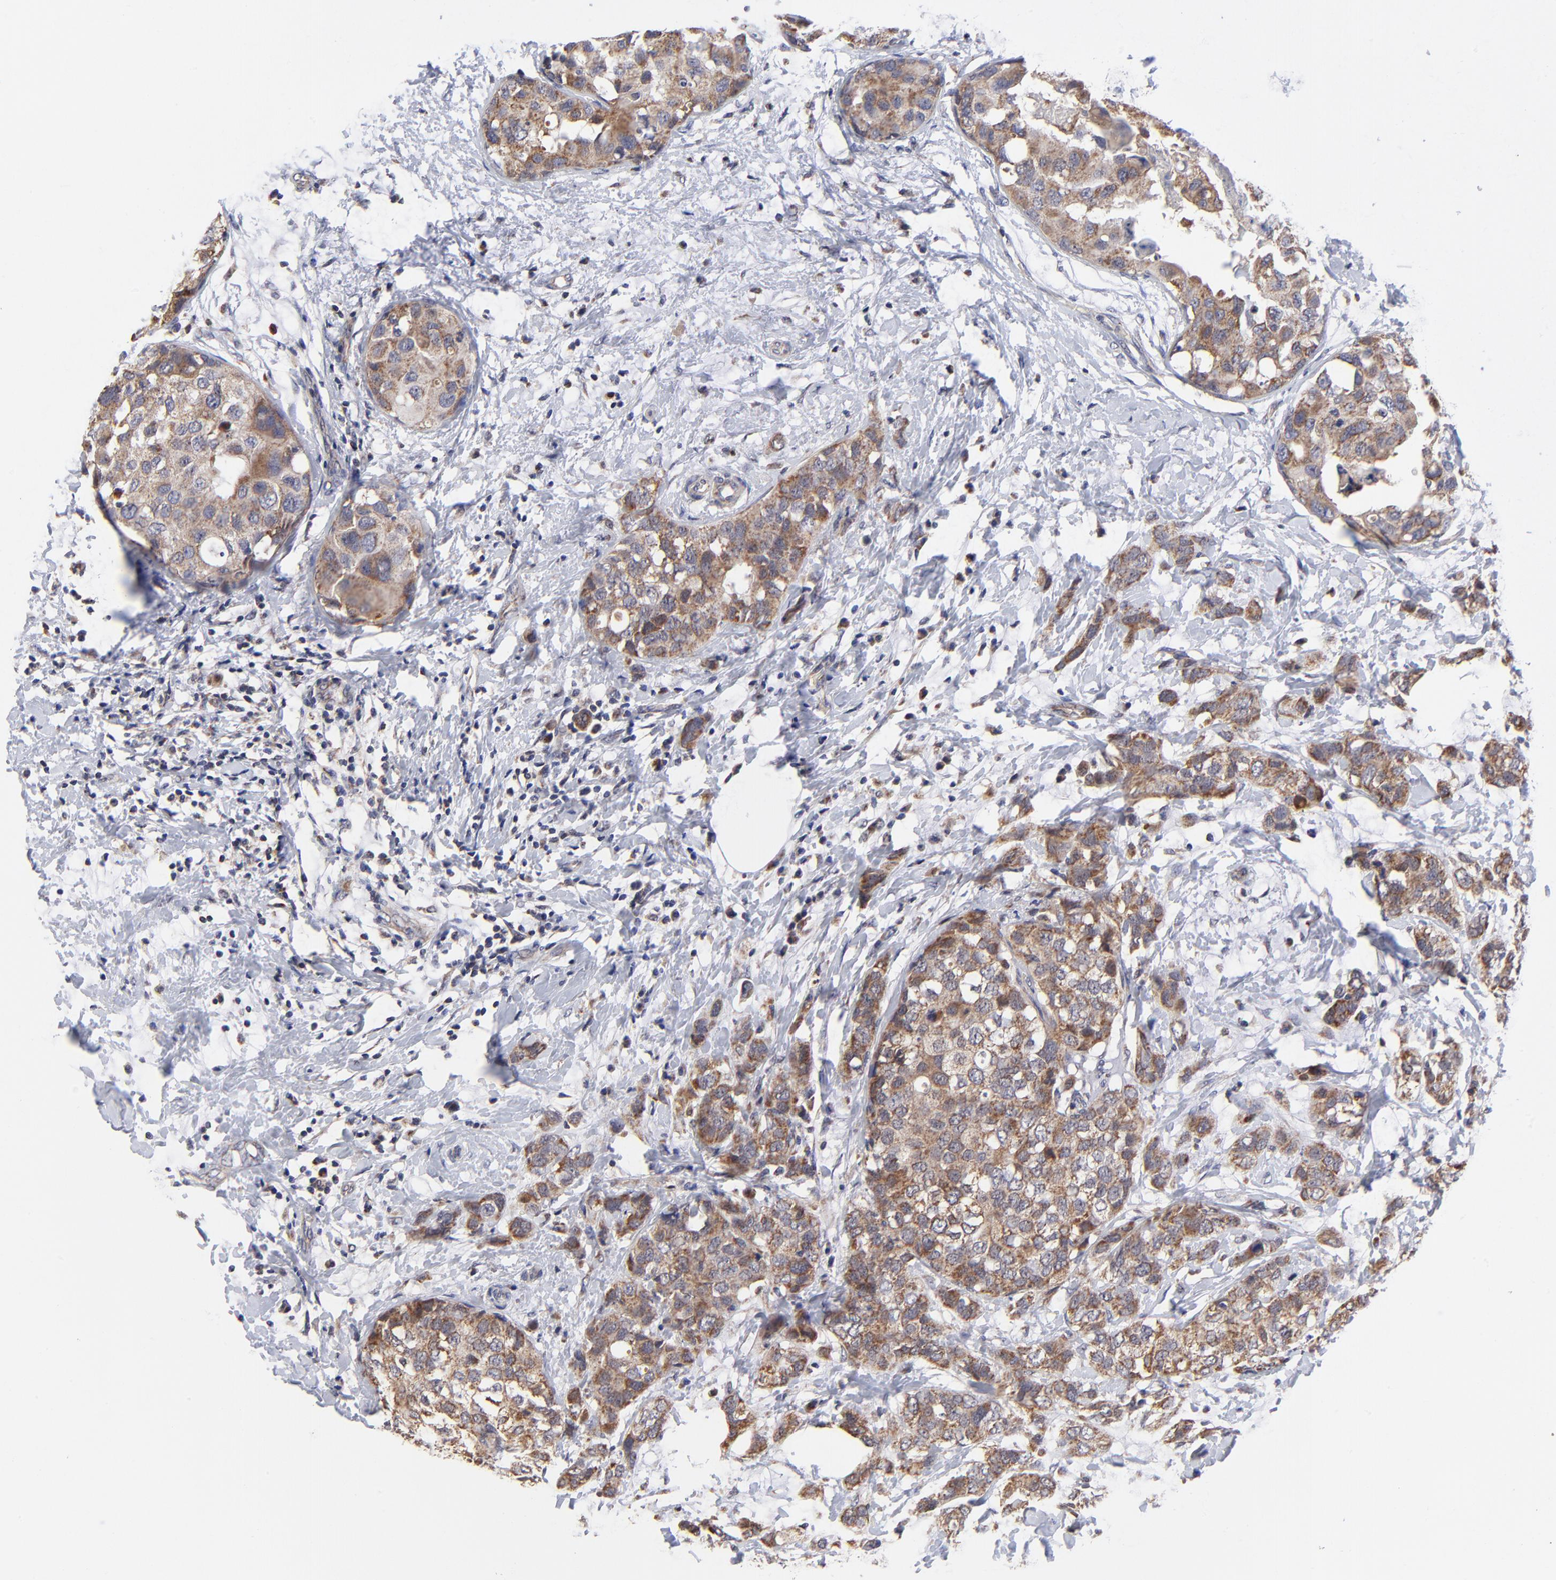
{"staining": {"intensity": "moderate", "quantity": ">75%", "location": "cytoplasmic/membranous"}, "tissue": "breast cancer", "cell_type": "Tumor cells", "image_type": "cancer", "snomed": [{"axis": "morphology", "description": "Normal tissue, NOS"}, {"axis": "morphology", "description": "Duct carcinoma"}, {"axis": "topography", "description": "Breast"}], "caption": "Immunohistochemistry (DAB (3,3'-diaminobenzidine)) staining of human intraductal carcinoma (breast) reveals moderate cytoplasmic/membranous protein expression in approximately >75% of tumor cells. (DAB (3,3'-diaminobenzidine) = brown stain, brightfield microscopy at high magnification).", "gene": "FBXL12", "patient": {"sex": "female", "age": 50}}